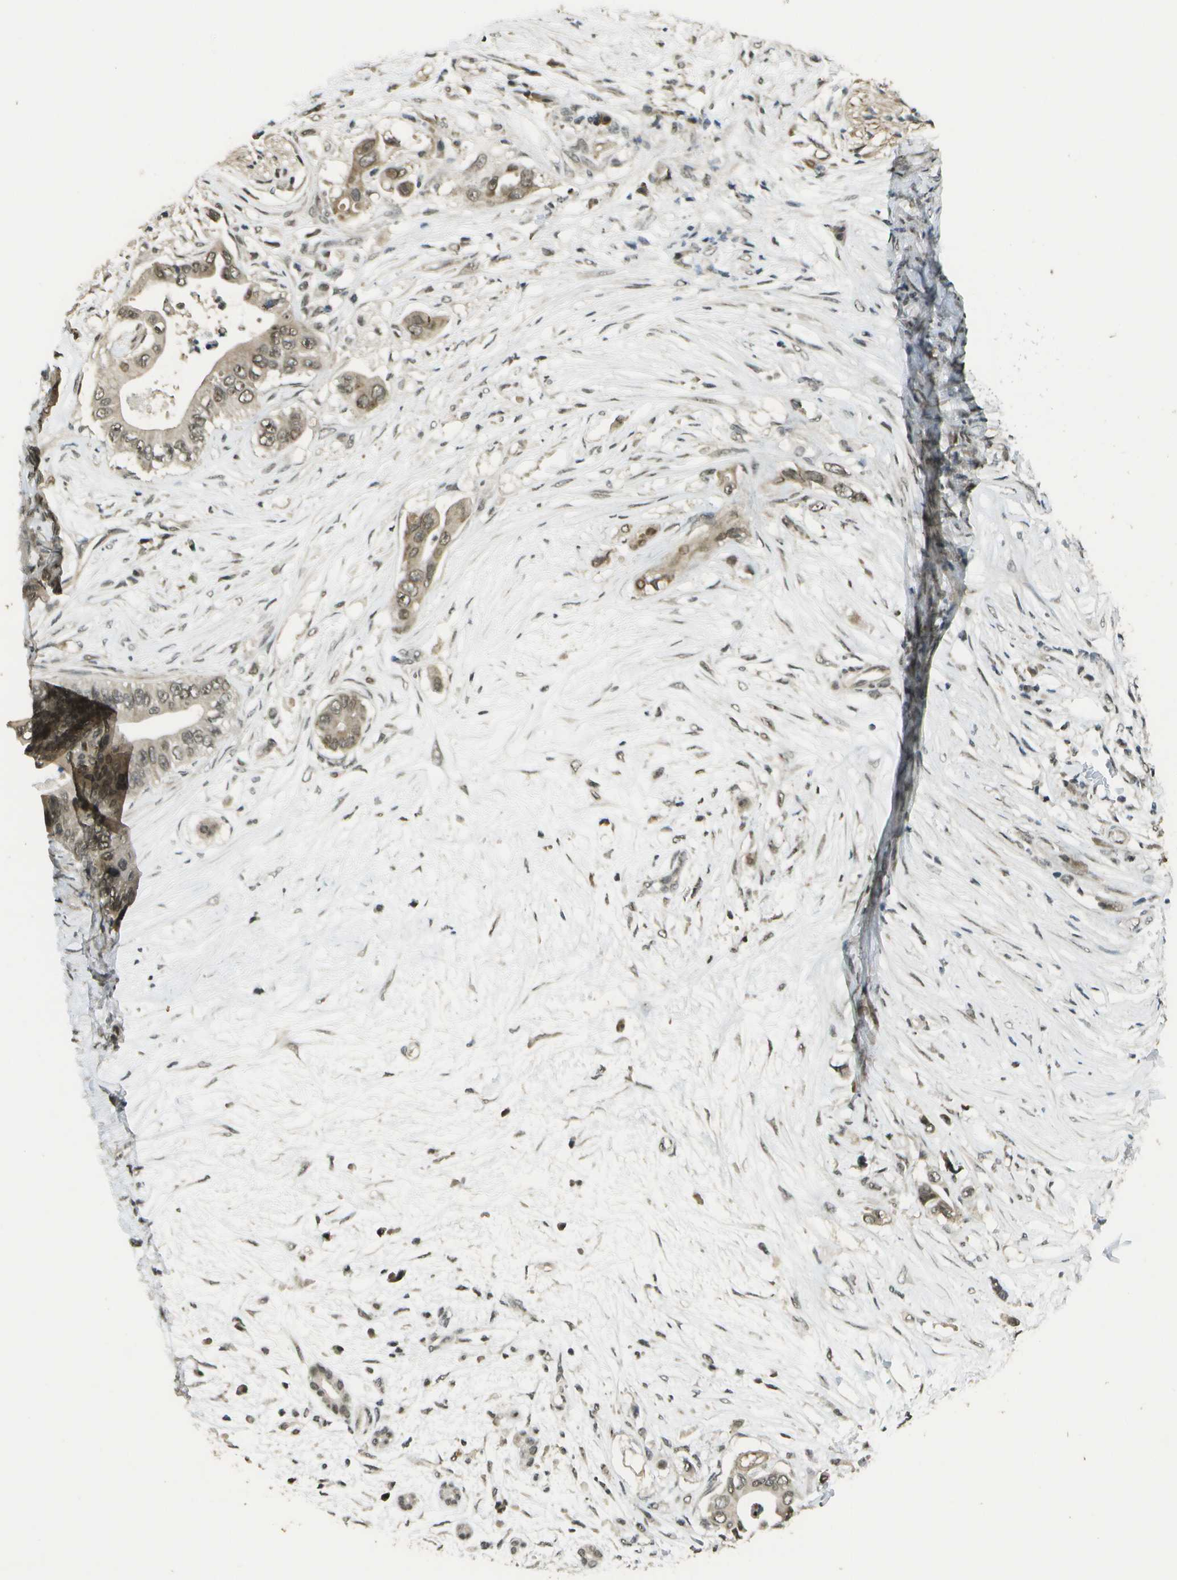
{"staining": {"intensity": "weak", "quantity": ">75%", "location": "nuclear"}, "tissue": "pancreatic cancer", "cell_type": "Tumor cells", "image_type": "cancer", "snomed": [{"axis": "morphology", "description": "Adenocarcinoma, NOS"}, {"axis": "topography", "description": "Pancreas"}], "caption": "DAB (3,3'-diaminobenzidine) immunohistochemical staining of pancreatic cancer reveals weak nuclear protein positivity in approximately >75% of tumor cells.", "gene": "KAT5", "patient": {"sex": "male", "age": 77}}